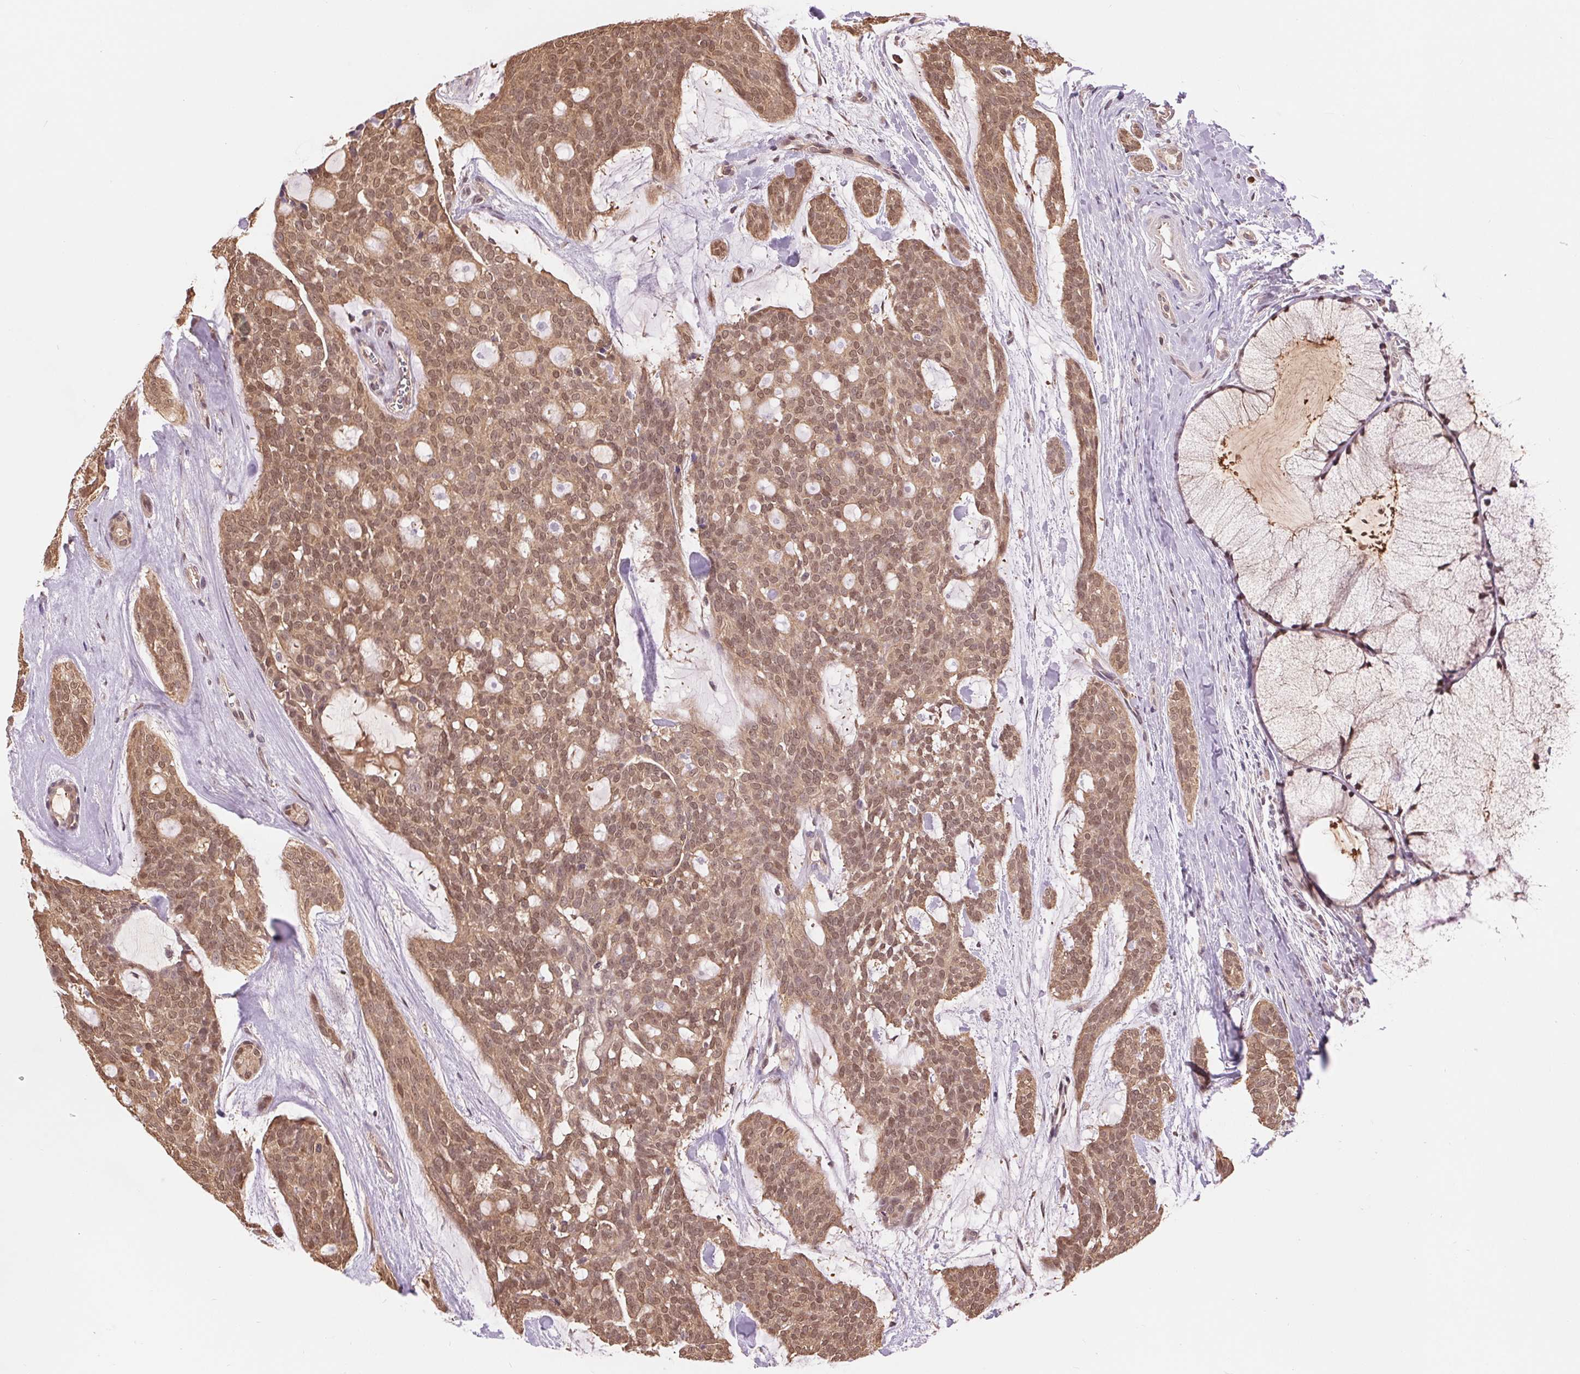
{"staining": {"intensity": "moderate", "quantity": ">75%", "location": "cytoplasmic/membranous,nuclear"}, "tissue": "head and neck cancer", "cell_type": "Tumor cells", "image_type": "cancer", "snomed": [{"axis": "morphology", "description": "Adenocarcinoma, NOS"}, {"axis": "topography", "description": "Head-Neck"}], "caption": "Immunohistochemistry (IHC) micrograph of neoplastic tissue: adenocarcinoma (head and neck) stained using IHC reveals medium levels of moderate protein expression localized specifically in the cytoplasmic/membranous and nuclear of tumor cells, appearing as a cytoplasmic/membranous and nuclear brown color.", "gene": "TMEM273", "patient": {"sex": "male", "age": 66}}